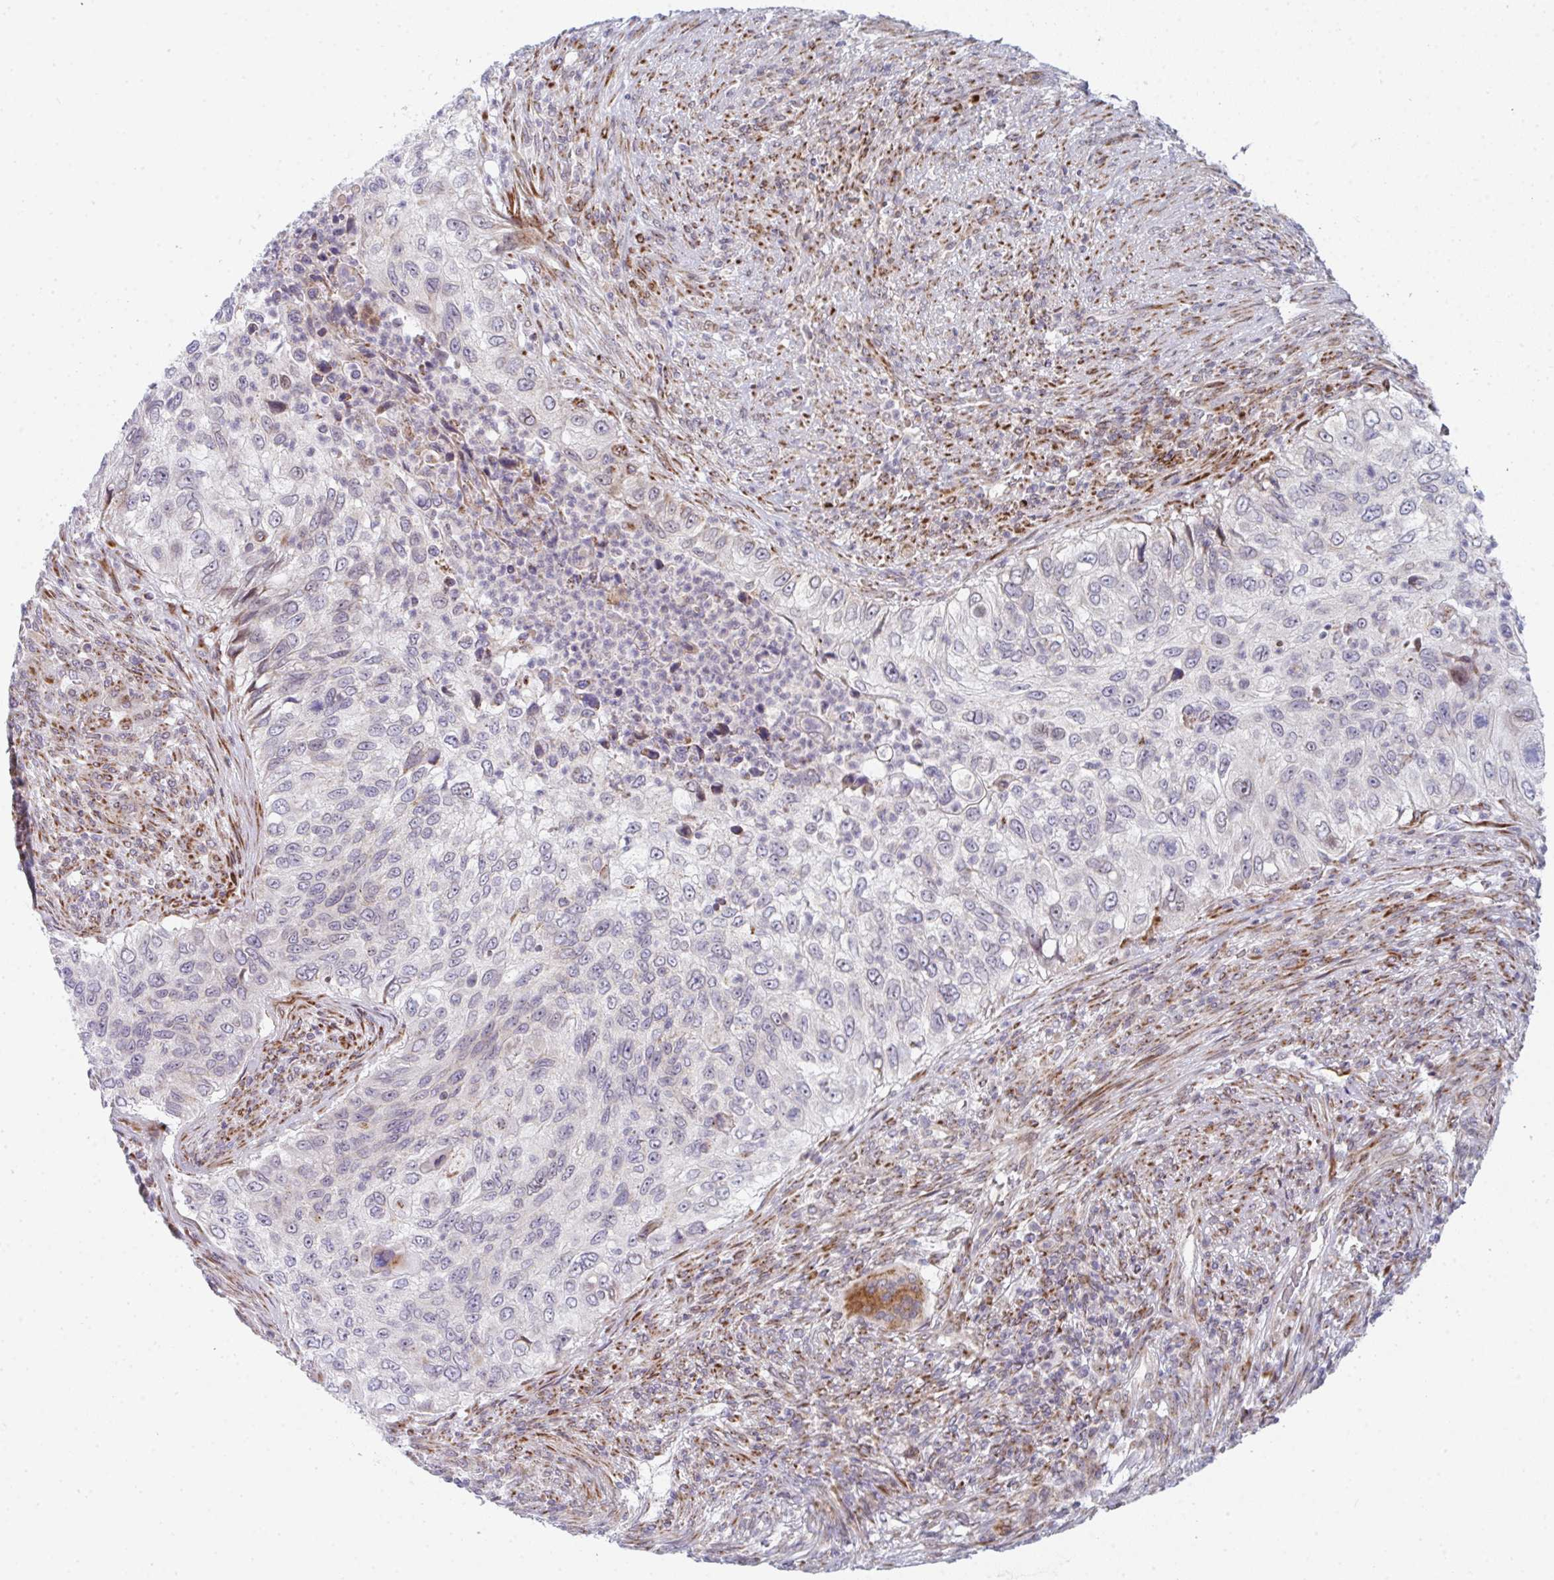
{"staining": {"intensity": "negative", "quantity": "none", "location": "none"}, "tissue": "urothelial cancer", "cell_type": "Tumor cells", "image_type": "cancer", "snomed": [{"axis": "morphology", "description": "Urothelial carcinoma, High grade"}, {"axis": "topography", "description": "Urinary bladder"}], "caption": "IHC photomicrograph of human urothelial carcinoma (high-grade) stained for a protein (brown), which exhibits no expression in tumor cells.", "gene": "PRKCH", "patient": {"sex": "female", "age": 60}}